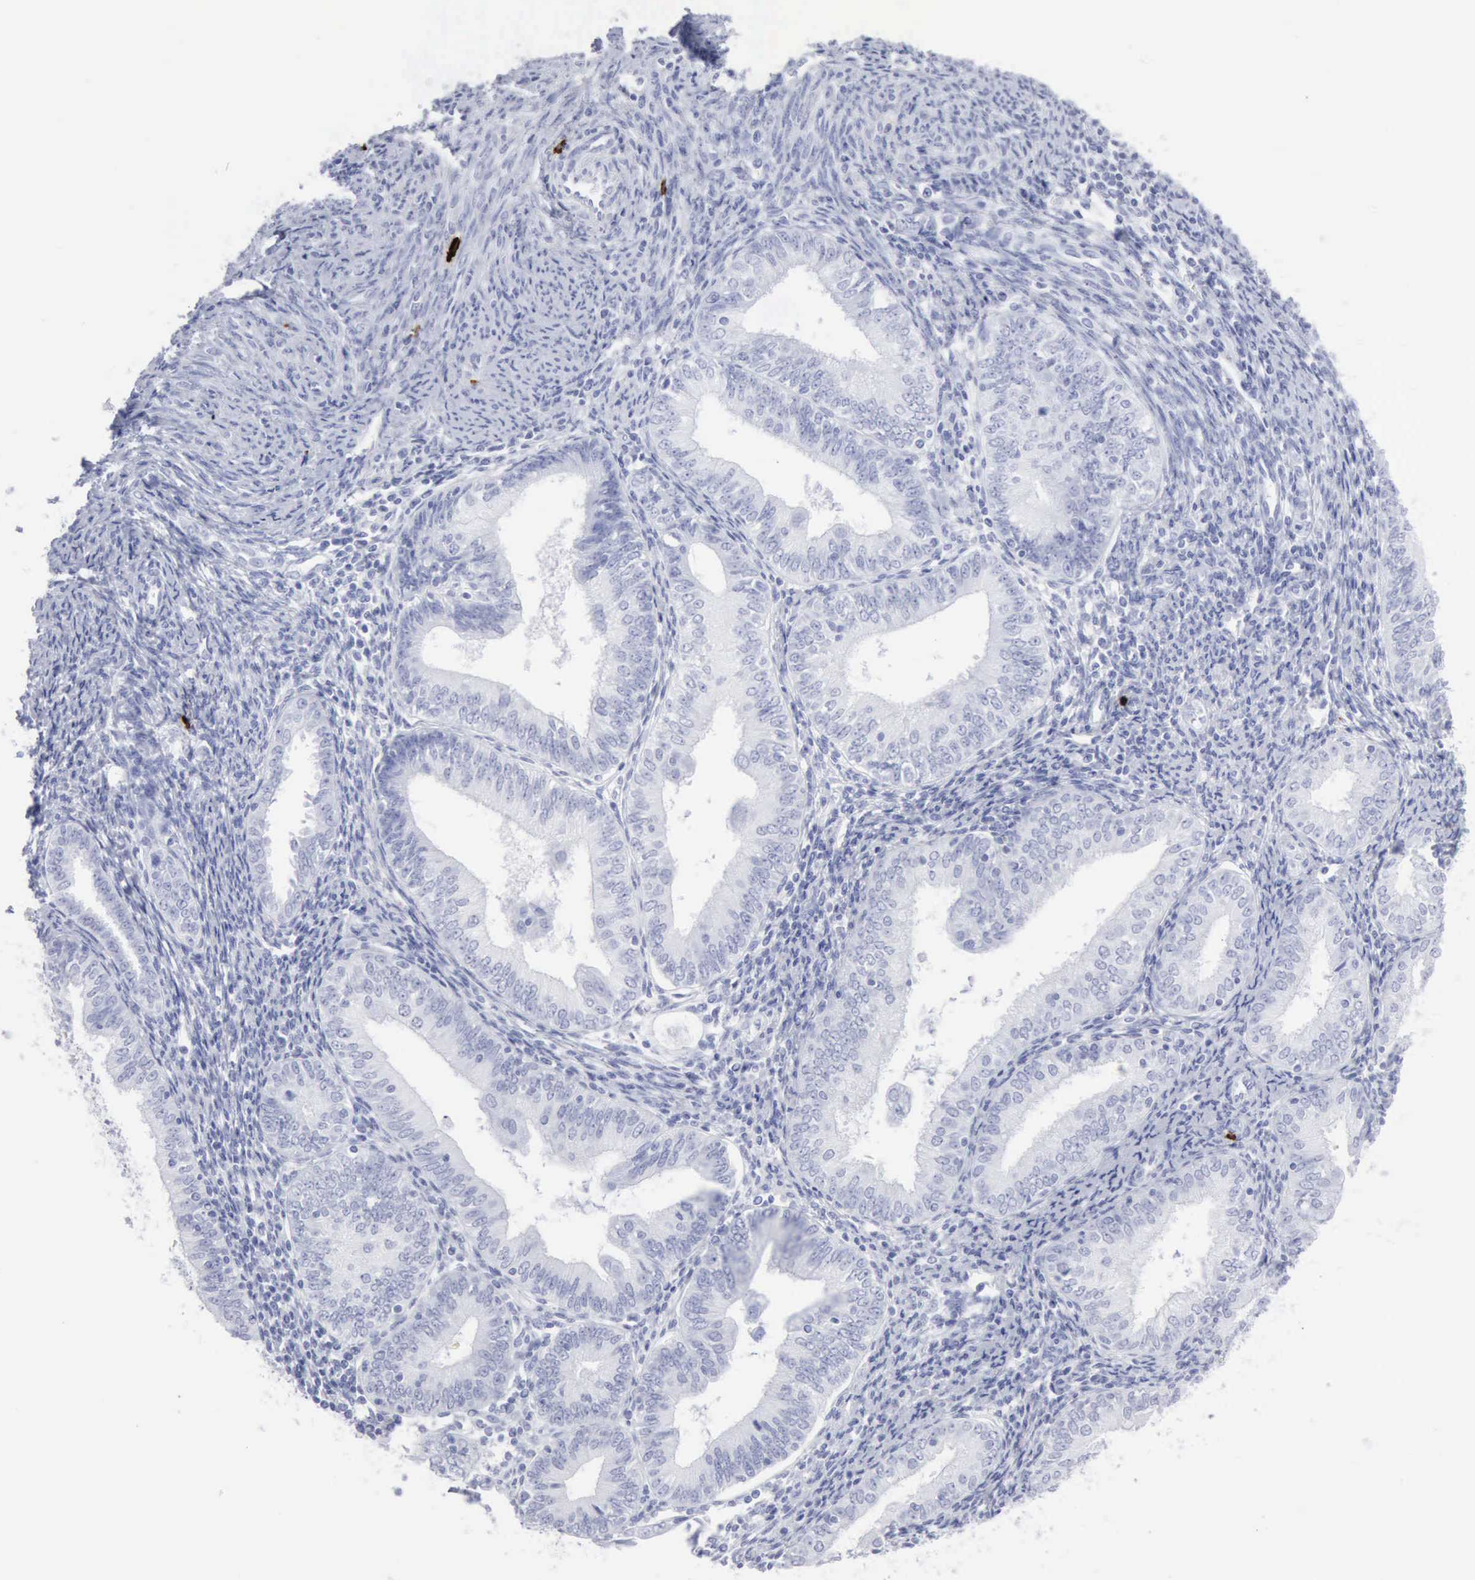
{"staining": {"intensity": "negative", "quantity": "none", "location": "none"}, "tissue": "endometrial cancer", "cell_type": "Tumor cells", "image_type": "cancer", "snomed": [{"axis": "morphology", "description": "Adenocarcinoma, NOS"}, {"axis": "topography", "description": "Endometrium"}], "caption": "Image shows no protein staining in tumor cells of adenocarcinoma (endometrial) tissue.", "gene": "CMA1", "patient": {"sex": "female", "age": 55}}